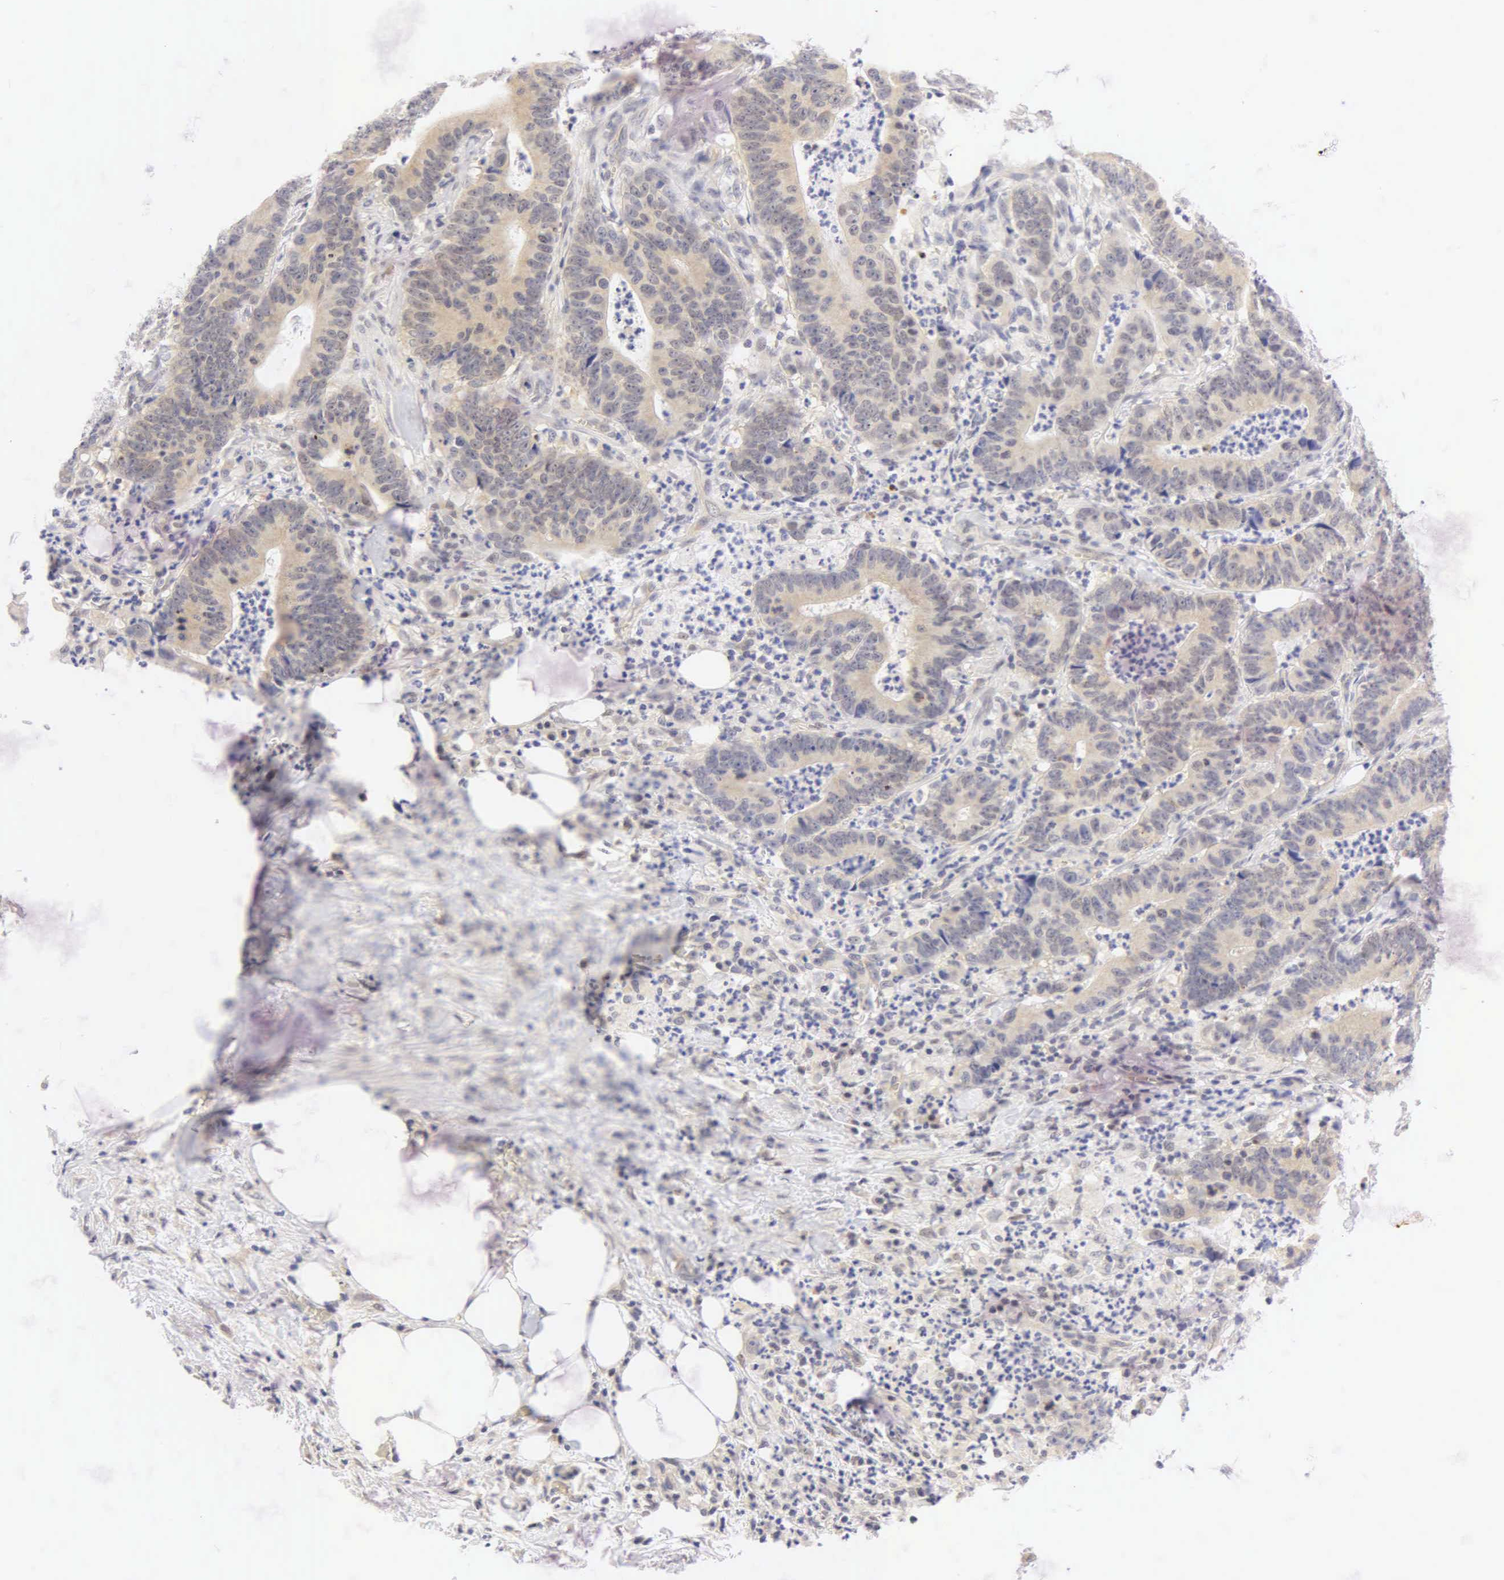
{"staining": {"intensity": "weak", "quantity": ">75%", "location": "cytoplasmic/membranous"}, "tissue": "colorectal cancer", "cell_type": "Tumor cells", "image_type": "cancer", "snomed": [{"axis": "morphology", "description": "Adenocarcinoma, NOS"}, {"axis": "topography", "description": "Colon"}], "caption": "Immunohistochemical staining of colorectal cancer shows low levels of weak cytoplasmic/membranous protein staining in about >75% of tumor cells.", "gene": "PGR", "patient": {"sex": "female", "age": 76}}